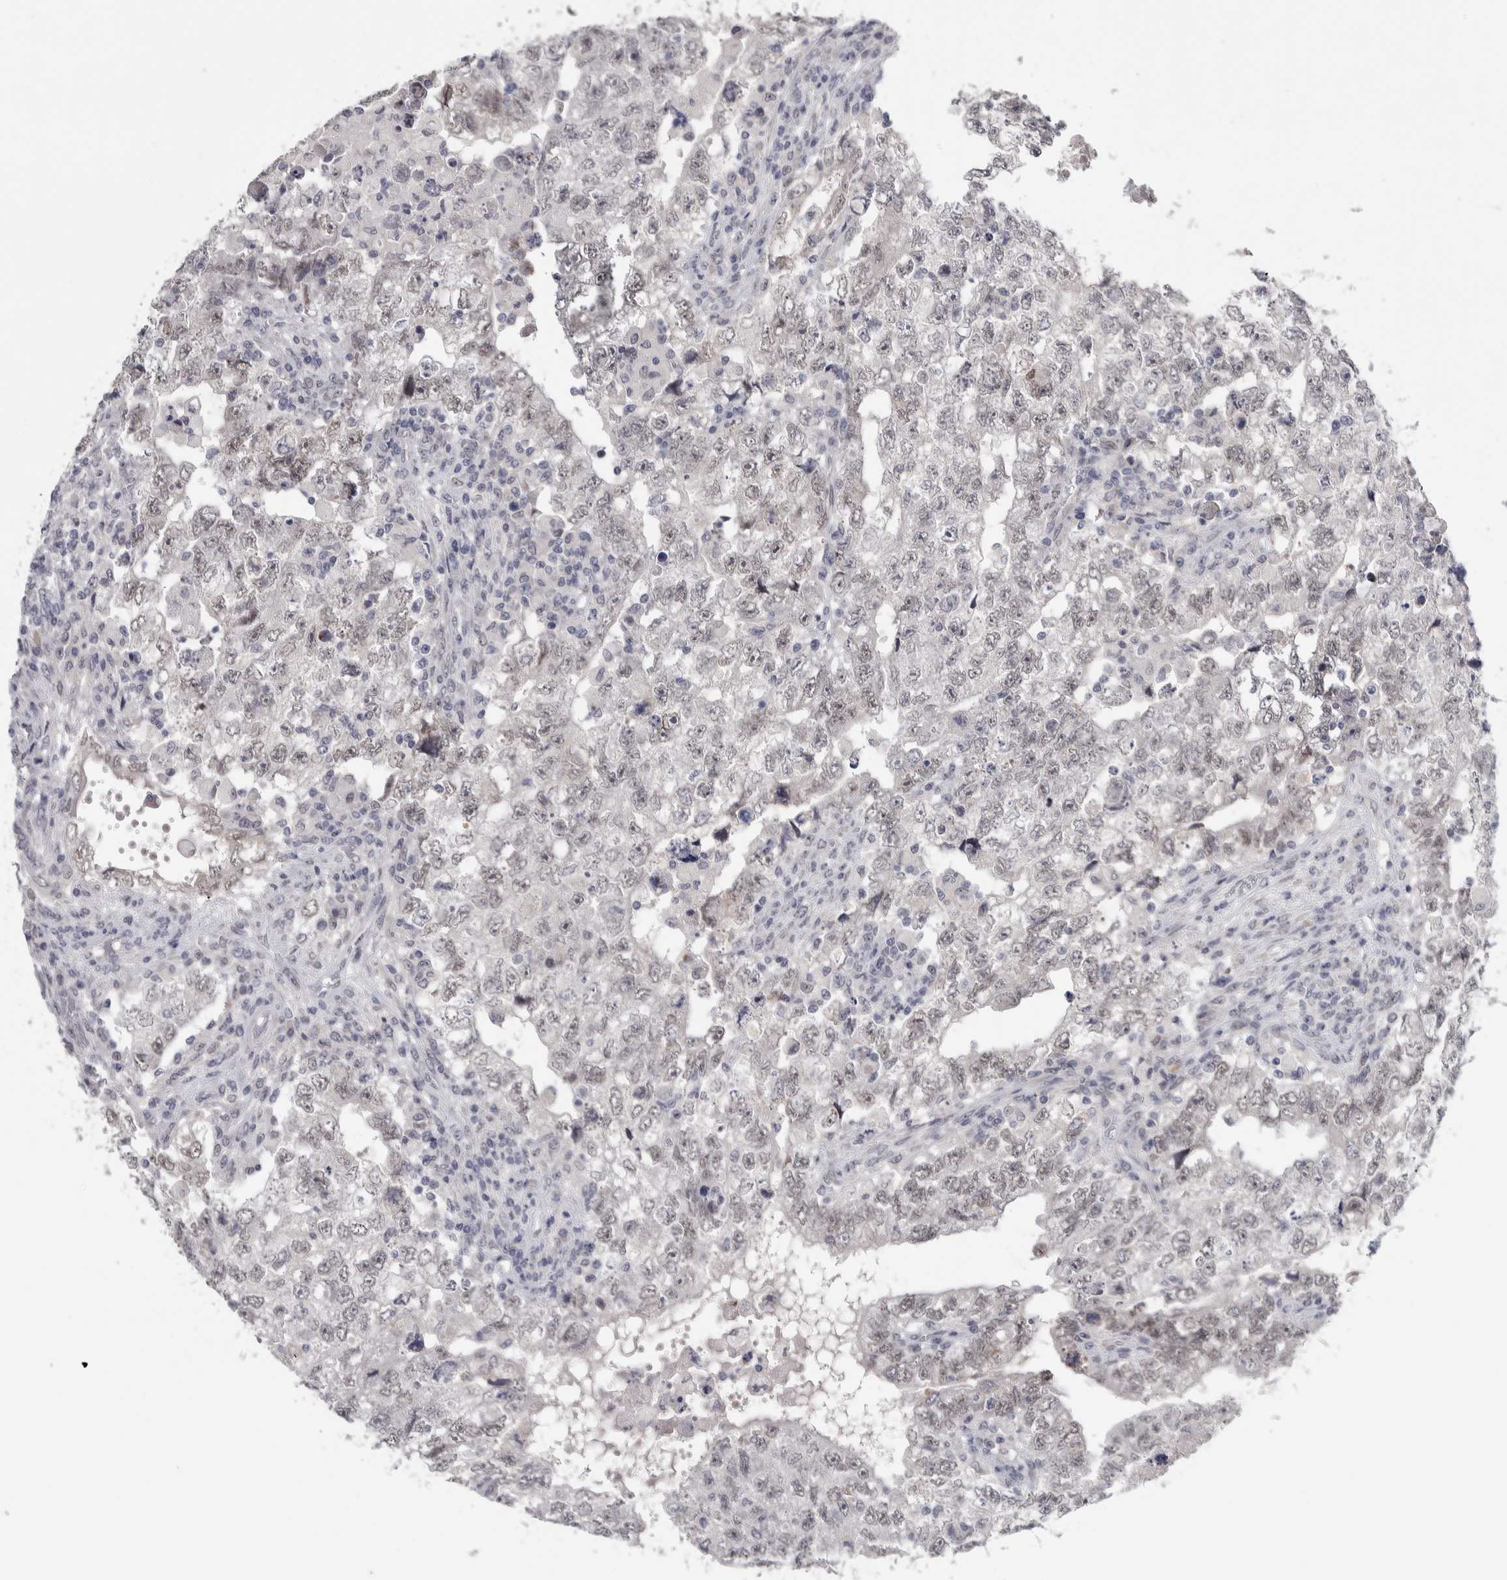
{"staining": {"intensity": "weak", "quantity": ">75%", "location": "nuclear"}, "tissue": "testis cancer", "cell_type": "Tumor cells", "image_type": "cancer", "snomed": [{"axis": "morphology", "description": "Carcinoma, Embryonal, NOS"}, {"axis": "topography", "description": "Testis"}], "caption": "Human embryonal carcinoma (testis) stained with a brown dye shows weak nuclear positive expression in approximately >75% of tumor cells.", "gene": "ASPN", "patient": {"sex": "male", "age": 36}}